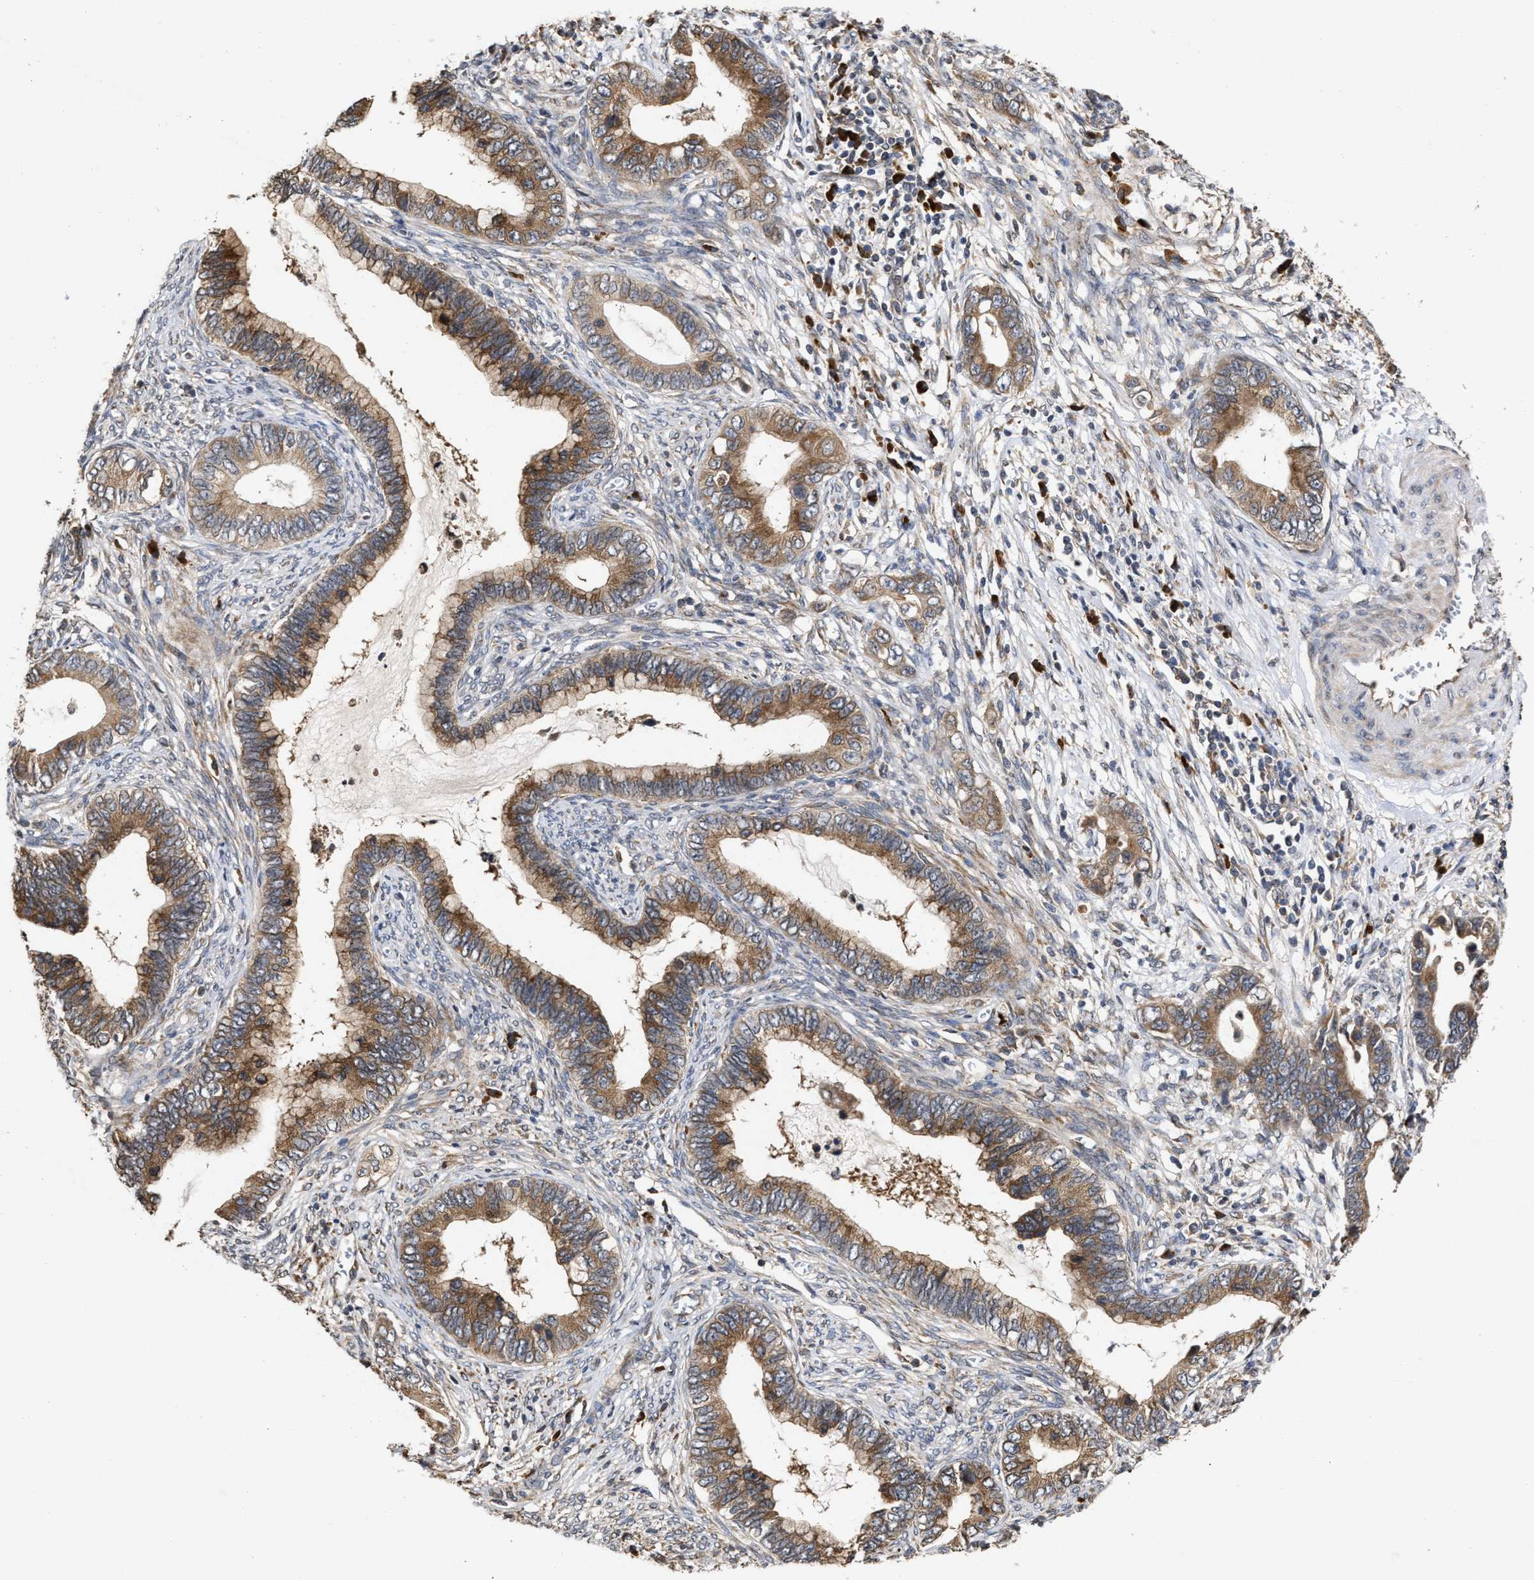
{"staining": {"intensity": "moderate", "quantity": ">75%", "location": "cytoplasmic/membranous"}, "tissue": "cervical cancer", "cell_type": "Tumor cells", "image_type": "cancer", "snomed": [{"axis": "morphology", "description": "Adenocarcinoma, NOS"}, {"axis": "topography", "description": "Cervix"}], "caption": "IHC image of neoplastic tissue: adenocarcinoma (cervical) stained using immunohistochemistry (IHC) reveals medium levels of moderate protein expression localized specifically in the cytoplasmic/membranous of tumor cells, appearing as a cytoplasmic/membranous brown color.", "gene": "SAR1A", "patient": {"sex": "female", "age": 44}}